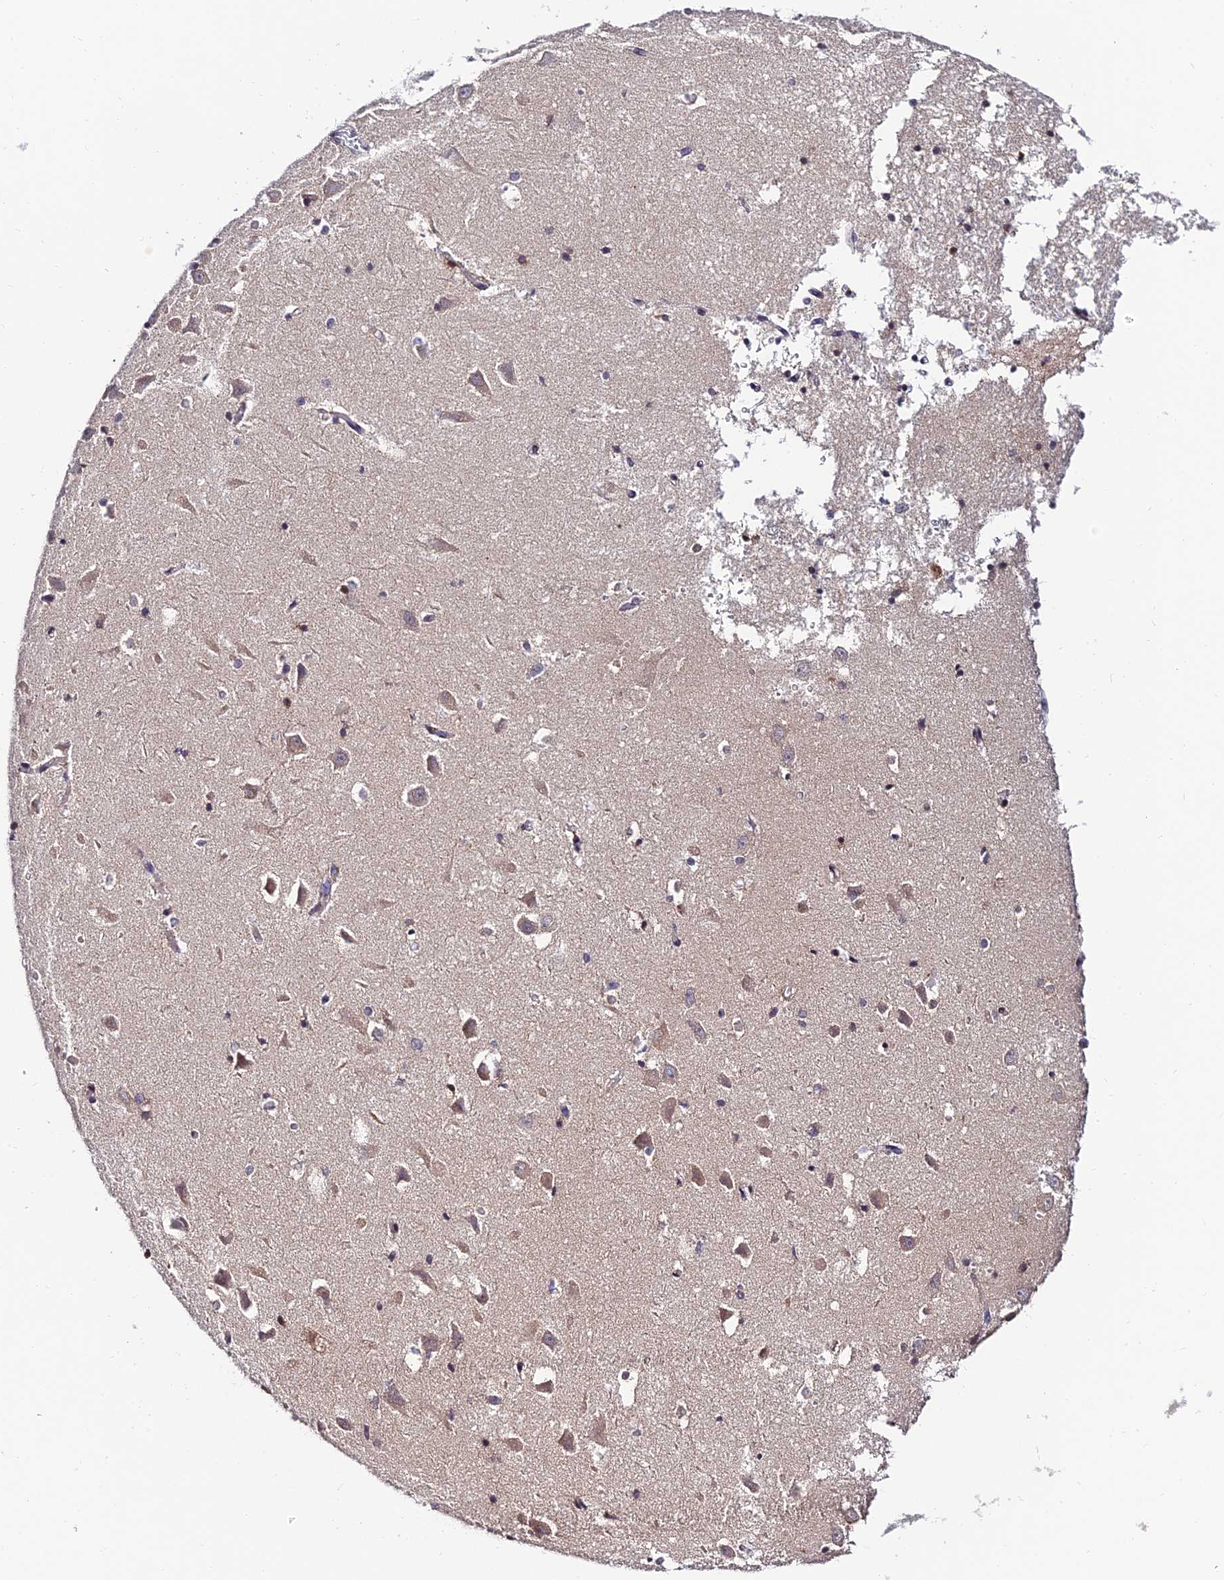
{"staining": {"intensity": "moderate", "quantity": "<25%", "location": "cytoplasmic/membranous"}, "tissue": "hippocampus", "cell_type": "Glial cells", "image_type": "normal", "snomed": [{"axis": "morphology", "description": "Normal tissue, NOS"}, {"axis": "topography", "description": "Hippocampus"}], "caption": "Immunohistochemistry micrograph of benign hippocampus: hippocampus stained using immunohistochemistry (IHC) displays low levels of moderate protein expression localized specifically in the cytoplasmic/membranous of glial cells, appearing as a cytoplasmic/membranous brown color.", "gene": "CDNF", "patient": {"sex": "male", "age": 70}}